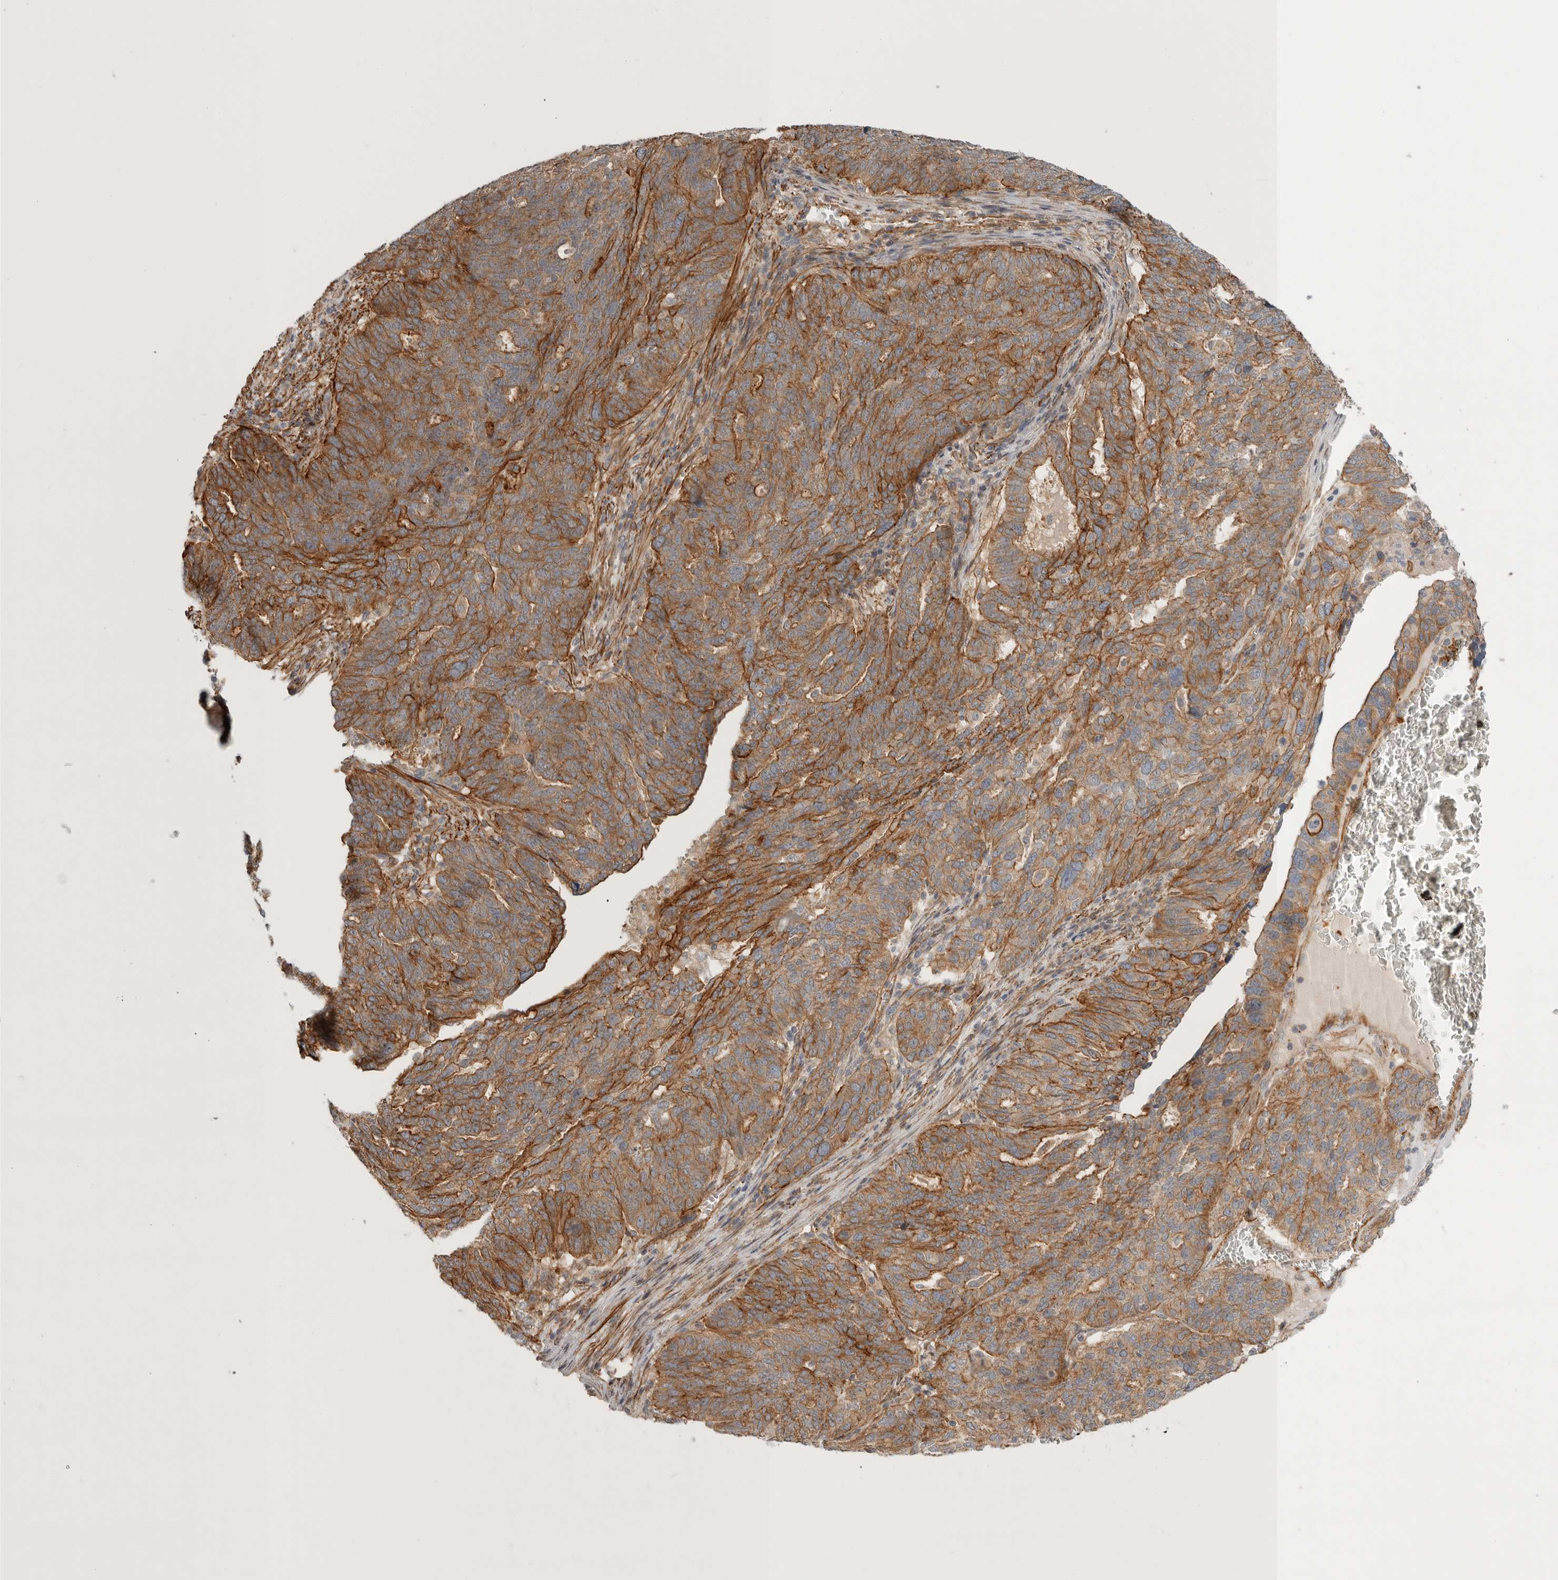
{"staining": {"intensity": "moderate", "quantity": ">75%", "location": "cytoplasmic/membranous"}, "tissue": "ovarian cancer", "cell_type": "Tumor cells", "image_type": "cancer", "snomed": [{"axis": "morphology", "description": "Cystadenocarcinoma, serous, NOS"}, {"axis": "topography", "description": "Ovary"}], "caption": "Ovarian cancer stained for a protein (brown) exhibits moderate cytoplasmic/membranous positive staining in about >75% of tumor cells.", "gene": "LONRF1", "patient": {"sex": "female", "age": 59}}